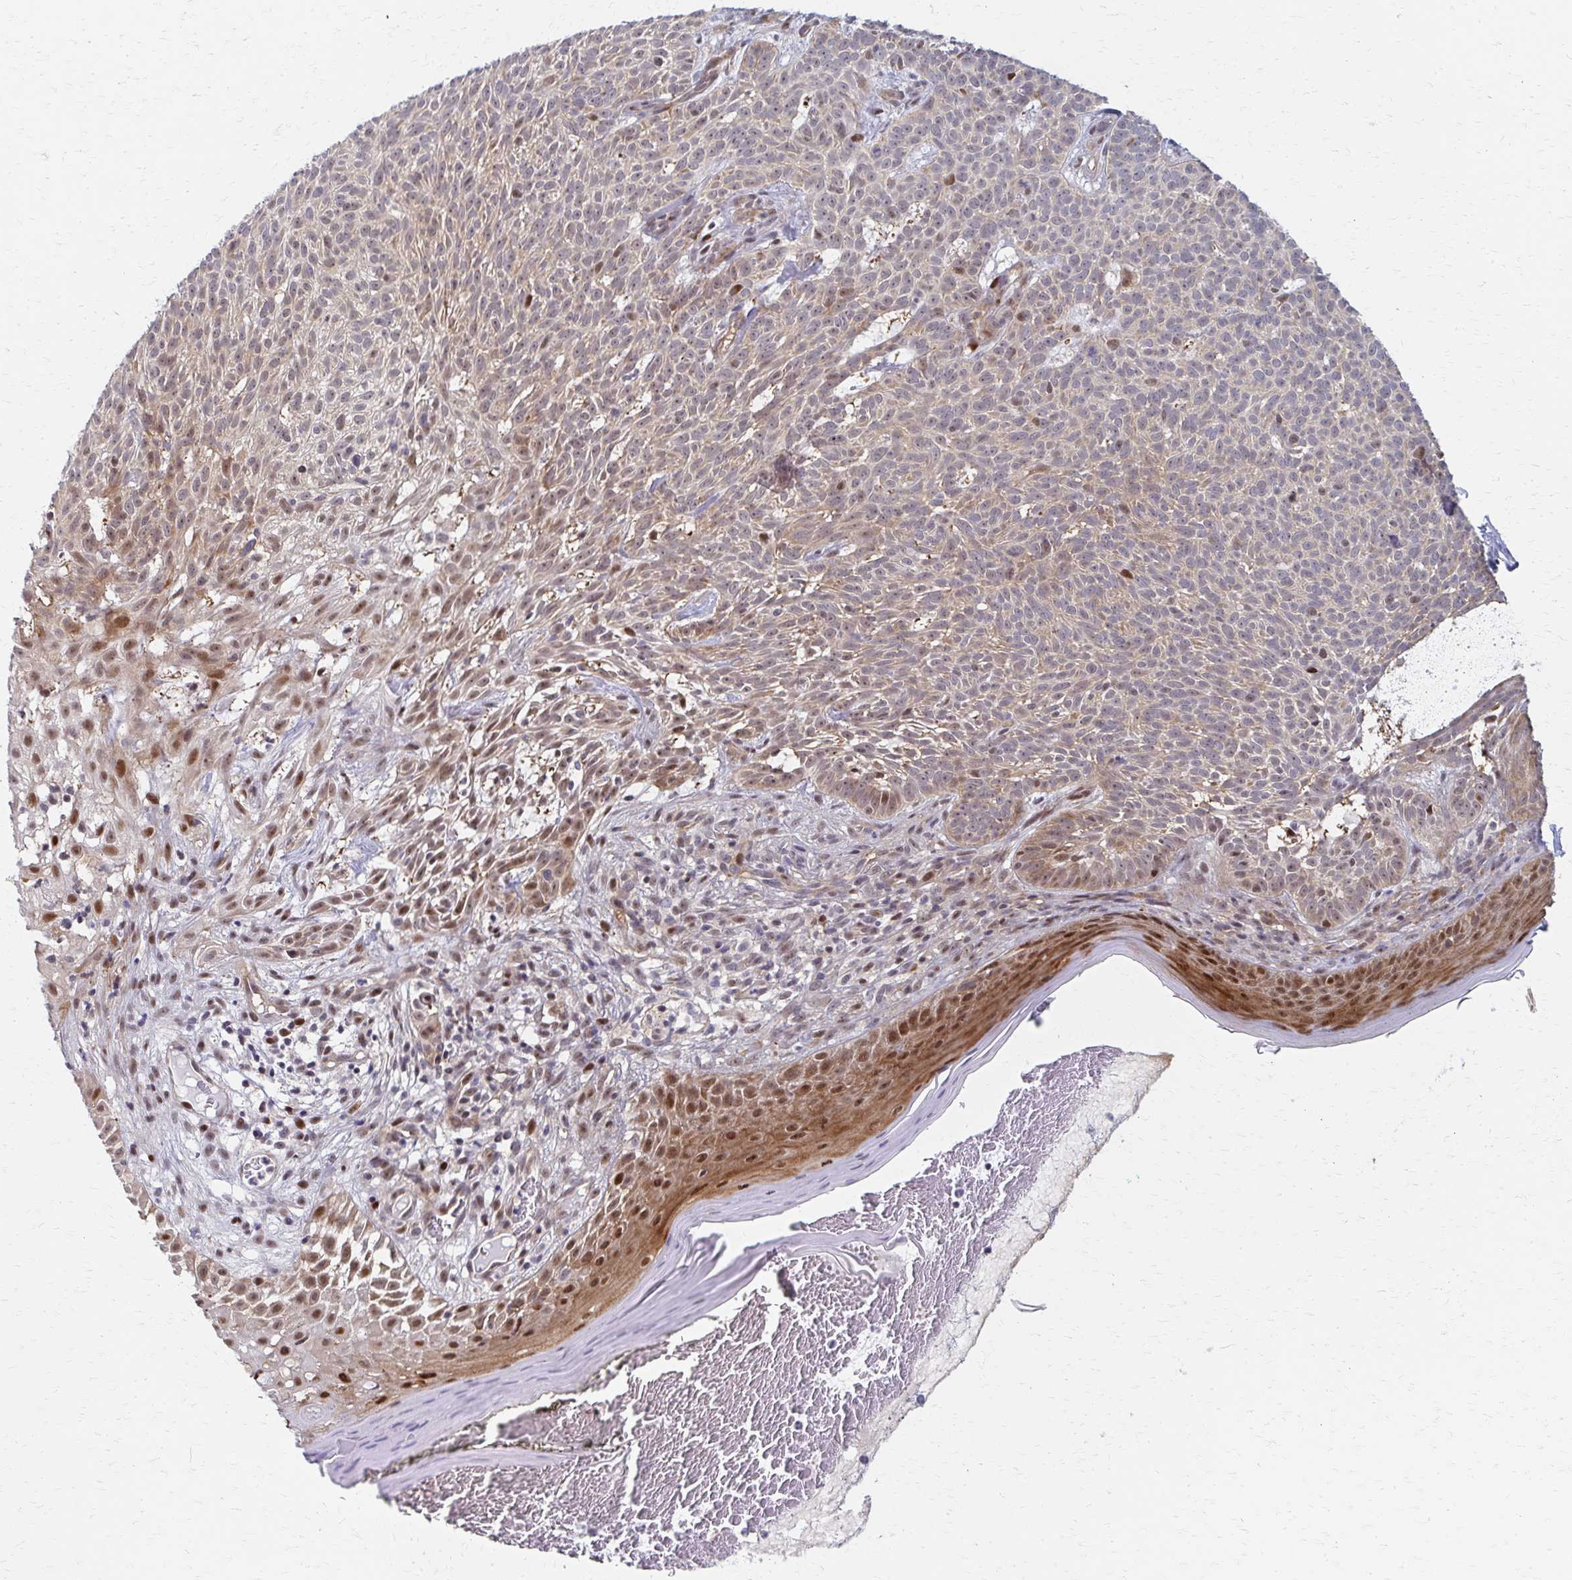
{"staining": {"intensity": "weak", "quantity": "25%-75%", "location": "cytoplasmic/membranous"}, "tissue": "skin cancer", "cell_type": "Tumor cells", "image_type": "cancer", "snomed": [{"axis": "morphology", "description": "Basal cell carcinoma"}, {"axis": "topography", "description": "Skin"}], "caption": "Brown immunohistochemical staining in human skin cancer (basal cell carcinoma) reveals weak cytoplasmic/membranous positivity in approximately 25%-75% of tumor cells.", "gene": "PSMD7", "patient": {"sex": "male", "age": 78}}